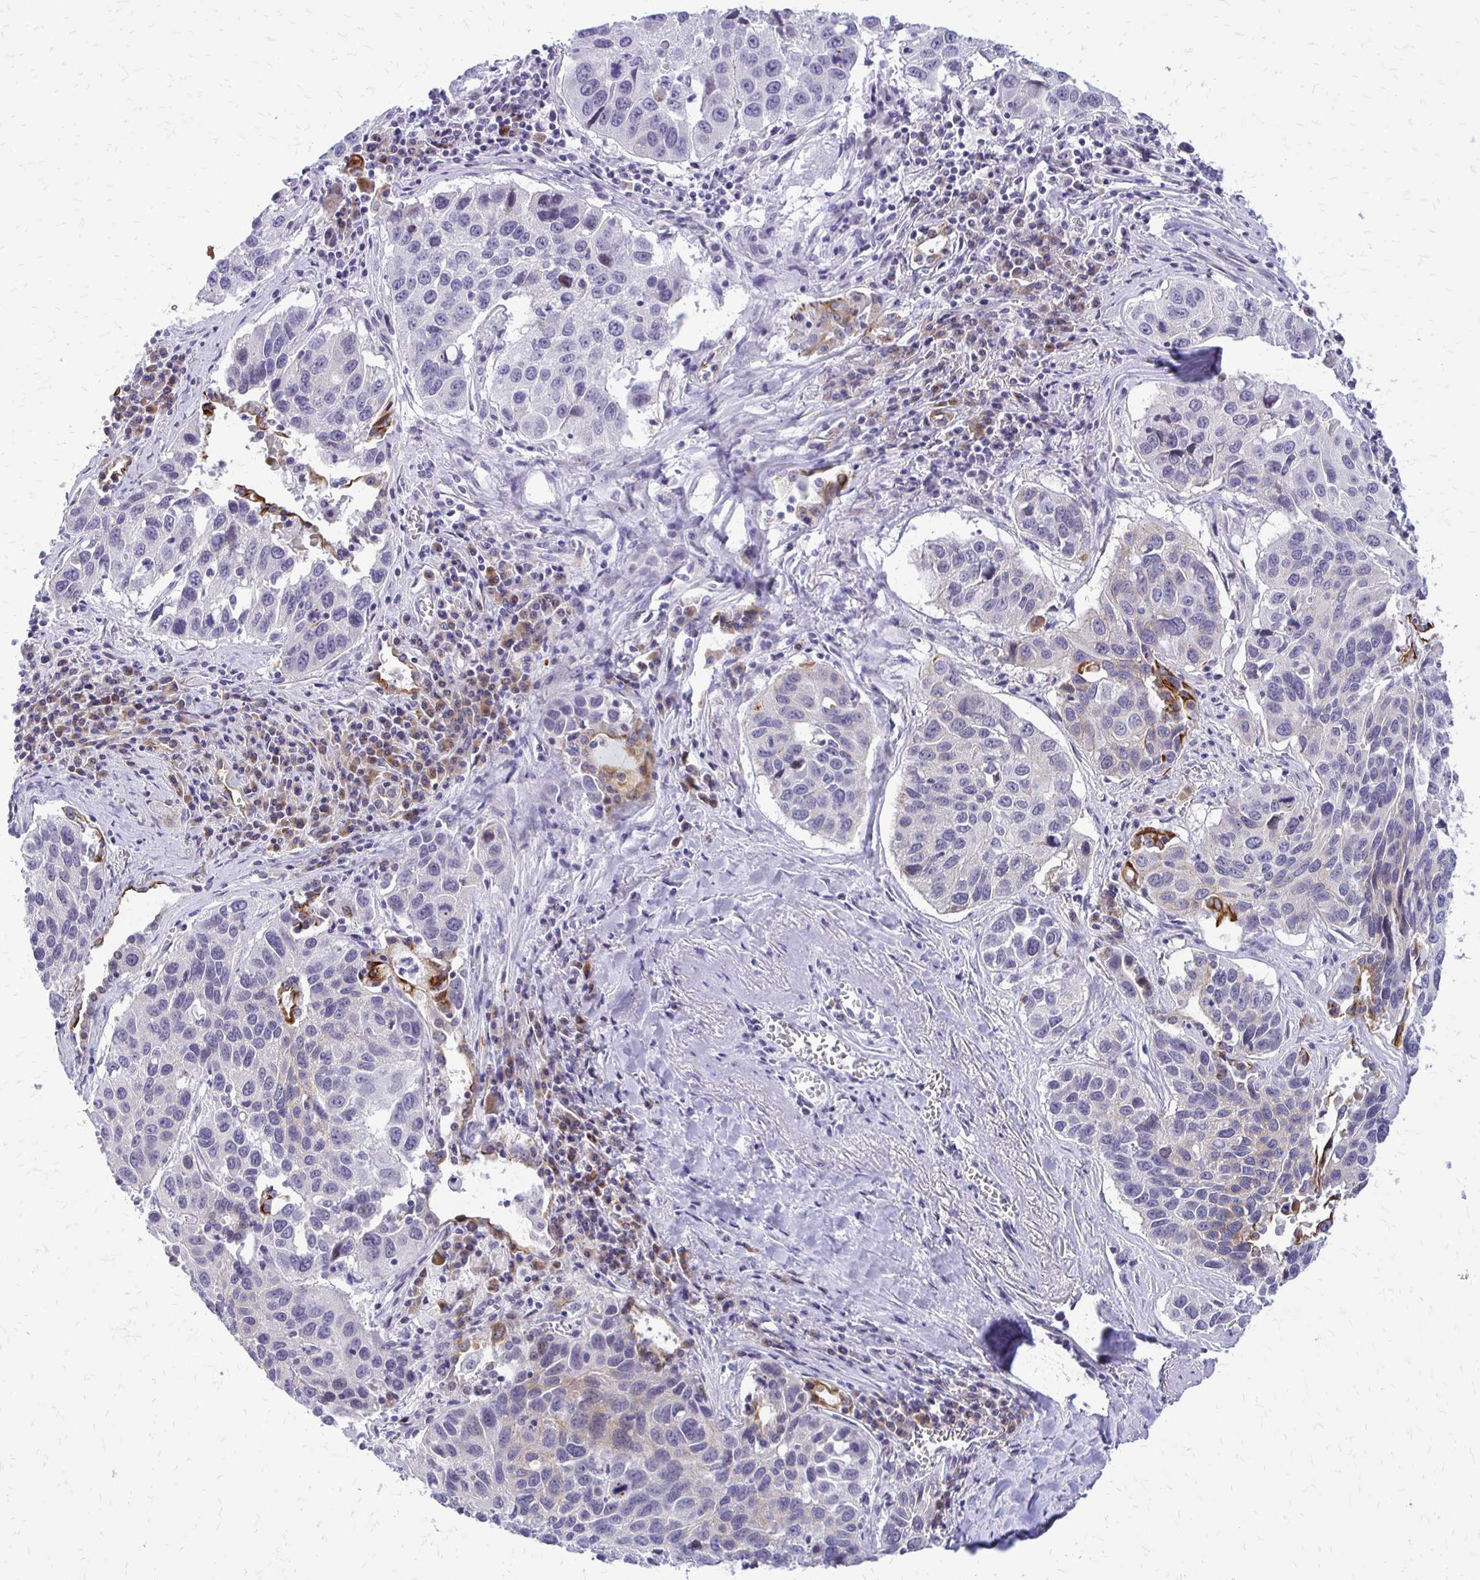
{"staining": {"intensity": "negative", "quantity": "none", "location": "none"}, "tissue": "lung cancer", "cell_type": "Tumor cells", "image_type": "cancer", "snomed": [{"axis": "morphology", "description": "Squamous cell carcinoma, NOS"}, {"axis": "topography", "description": "Lung"}], "caption": "High power microscopy micrograph of an immunohistochemistry (IHC) micrograph of lung cancer (squamous cell carcinoma), revealing no significant staining in tumor cells.", "gene": "EPYC", "patient": {"sex": "female", "age": 61}}